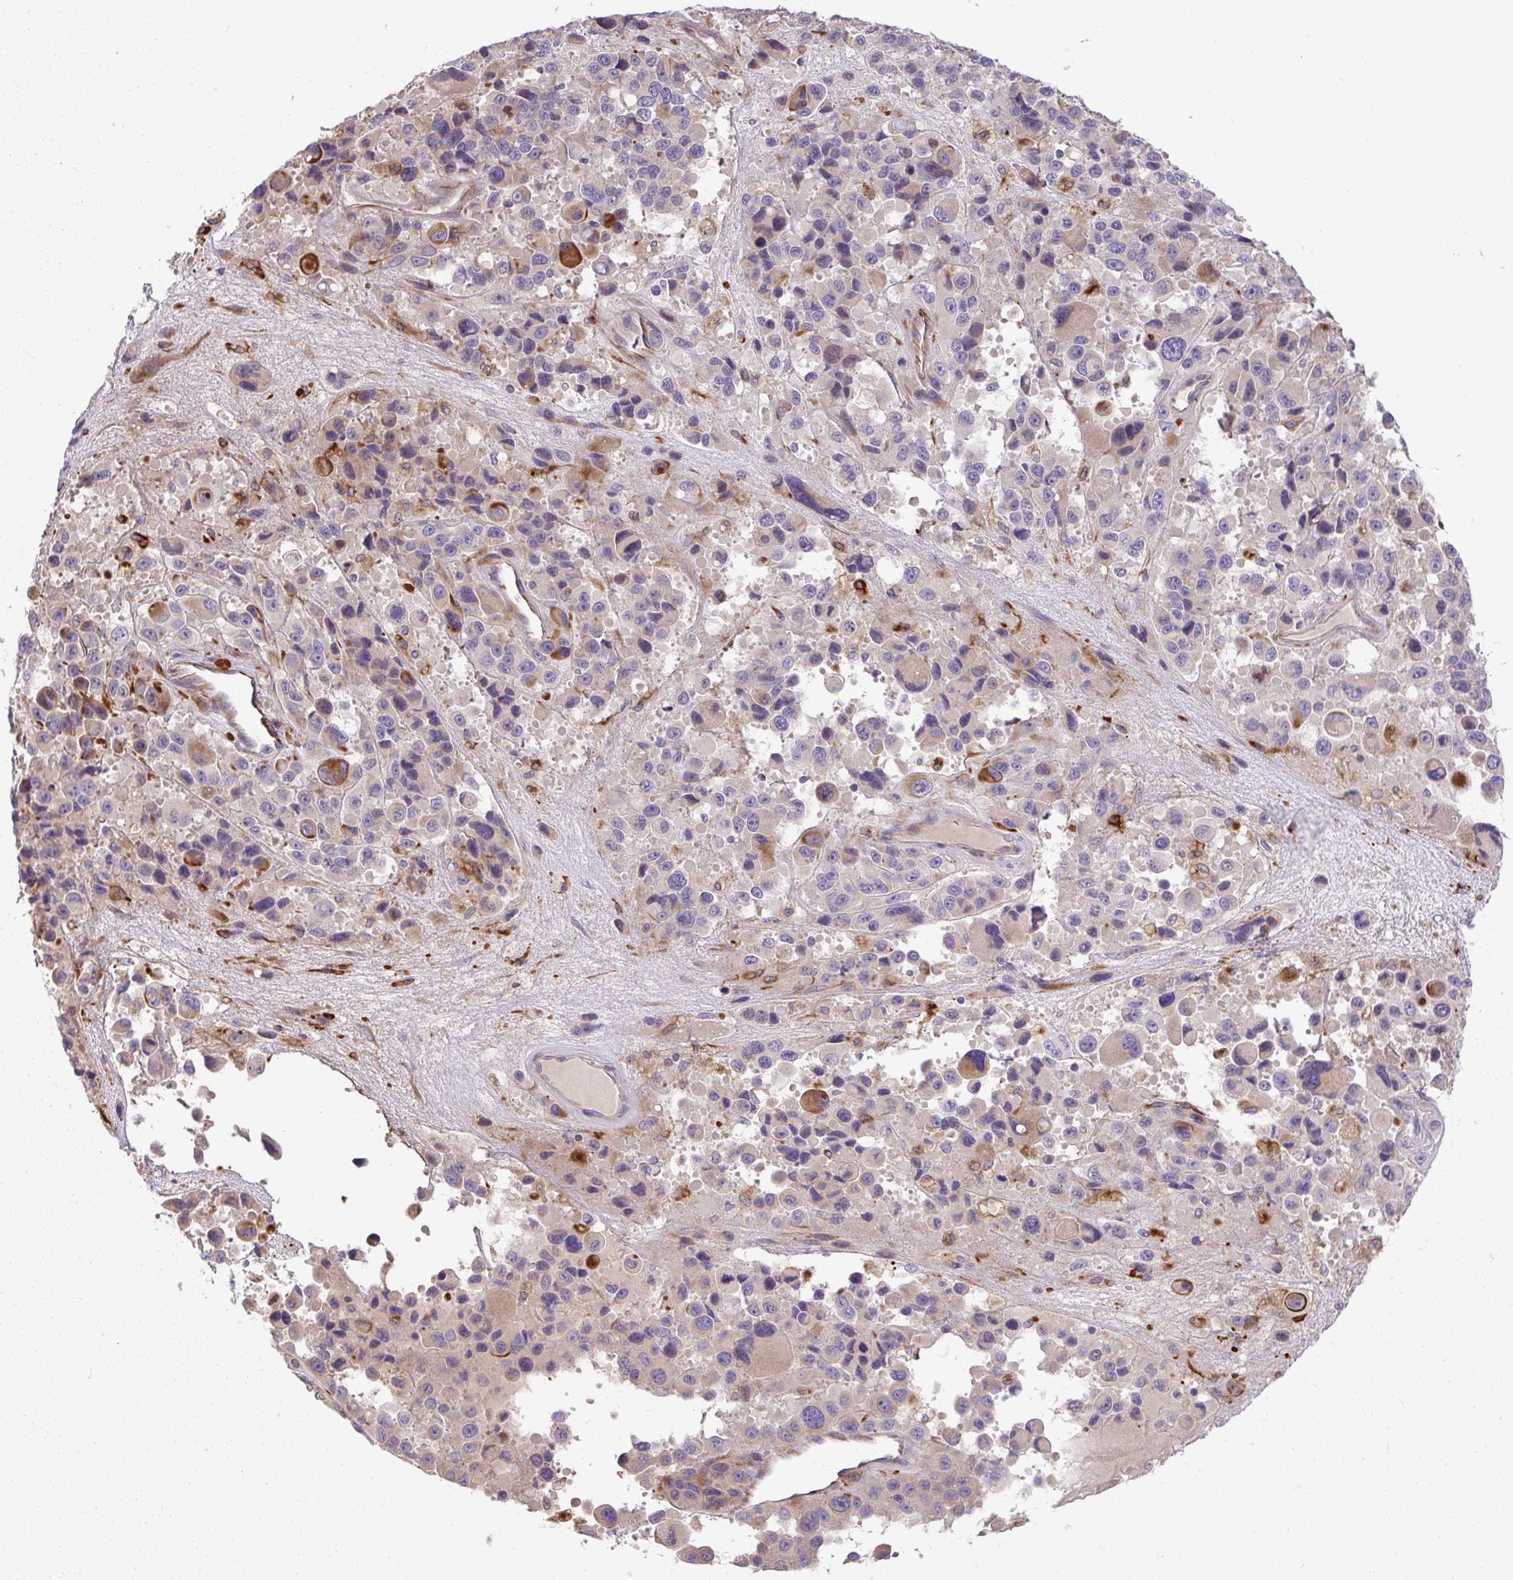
{"staining": {"intensity": "moderate", "quantity": "<25%", "location": "cytoplasmic/membranous"}, "tissue": "melanoma", "cell_type": "Tumor cells", "image_type": "cancer", "snomed": [{"axis": "morphology", "description": "Malignant melanoma, Metastatic site"}, {"axis": "topography", "description": "Lymph node"}], "caption": "DAB (3,3'-diaminobenzidine) immunohistochemical staining of human melanoma displays moderate cytoplasmic/membranous protein expression in about <25% of tumor cells.", "gene": "GRID2", "patient": {"sex": "female", "age": 65}}